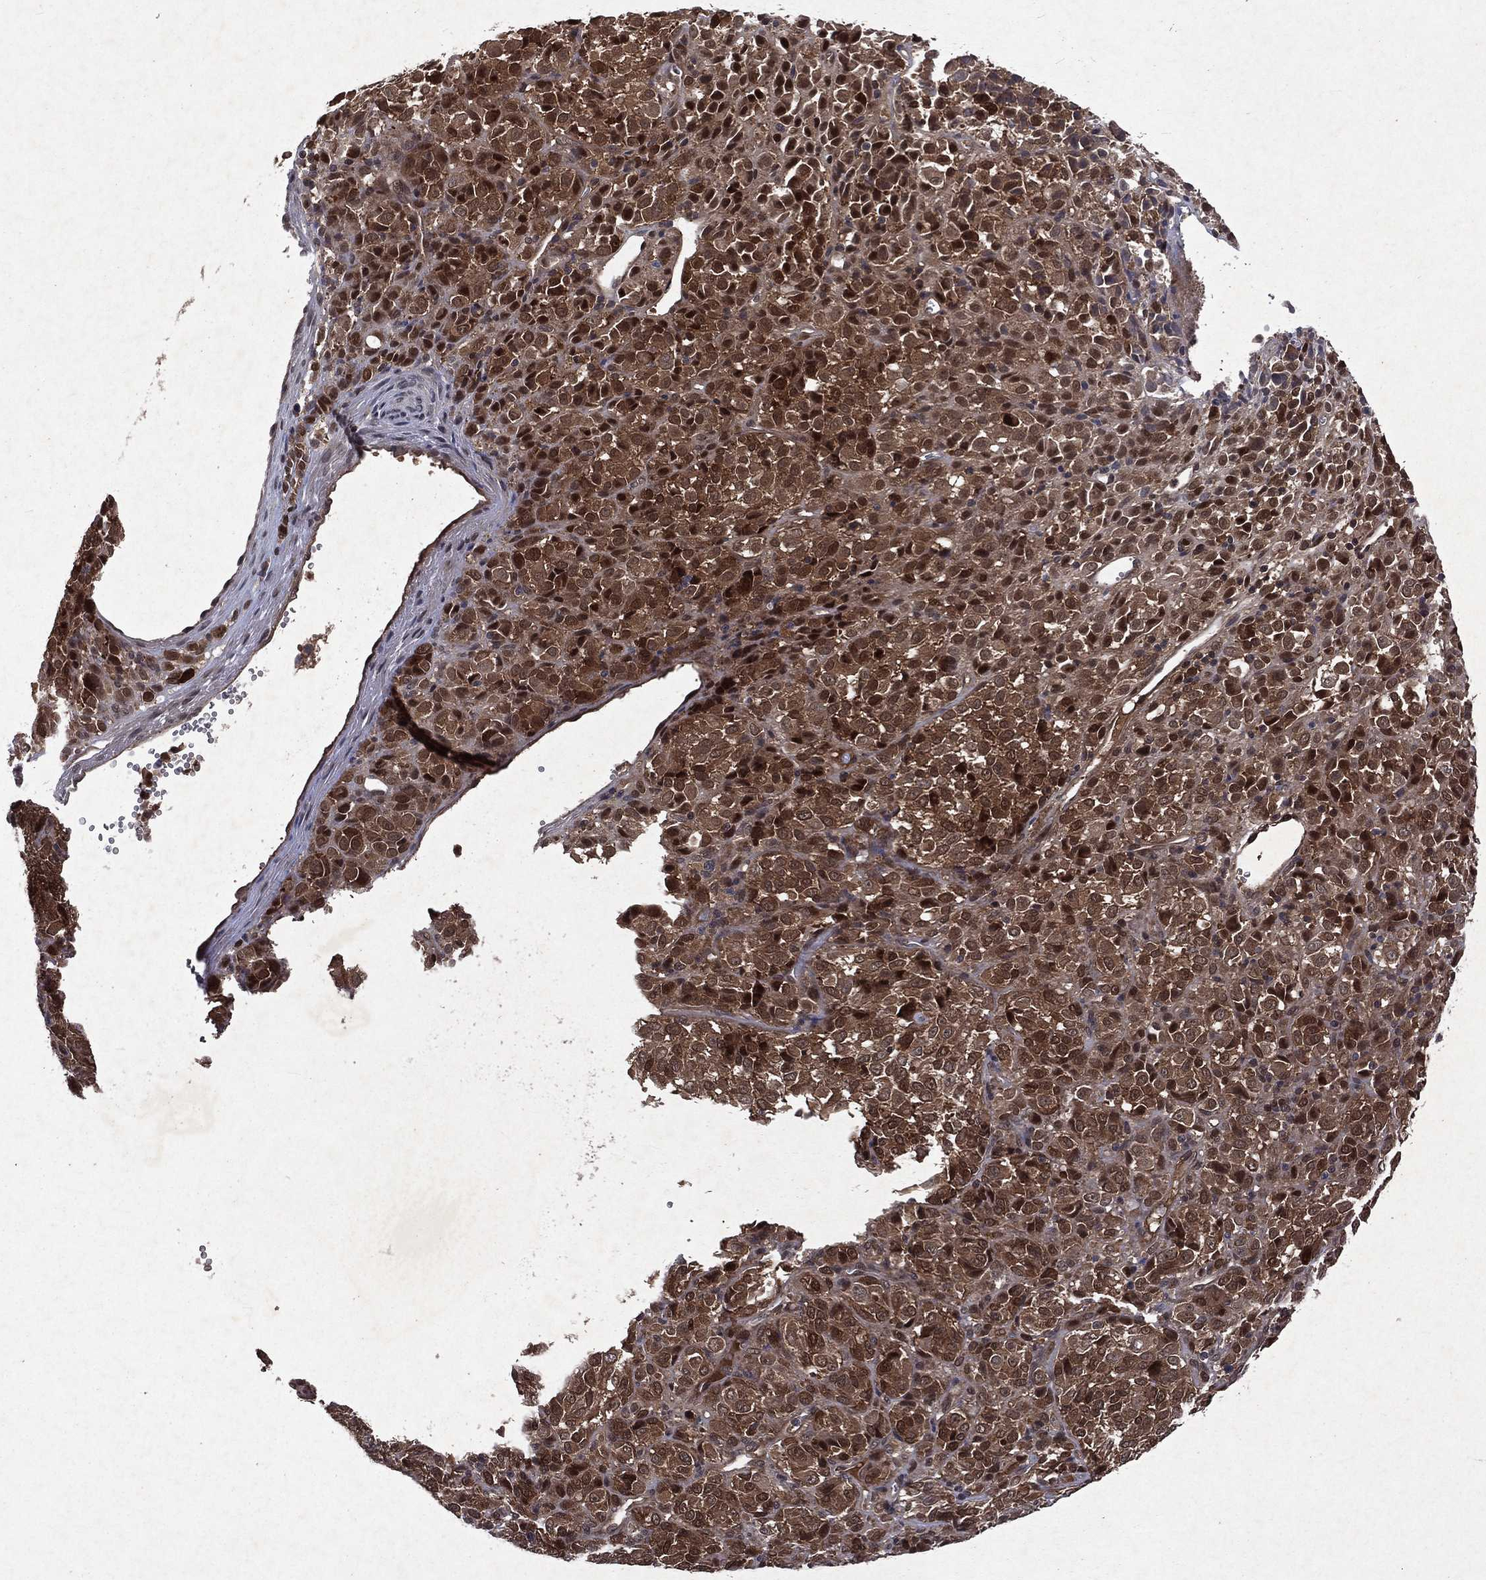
{"staining": {"intensity": "strong", "quantity": "25%-75%", "location": "cytoplasmic/membranous,nuclear"}, "tissue": "melanoma", "cell_type": "Tumor cells", "image_type": "cancer", "snomed": [{"axis": "morphology", "description": "Malignant melanoma, Metastatic site"}, {"axis": "topography", "description": "Brain"}], "caption": "A brown stain shows strong cytoplasmic/membranous and nuclear positivity of a protein in human melanoma tumor cells.", "gene": "MTAP", "patient": {"sex": "female", "age": 56}}